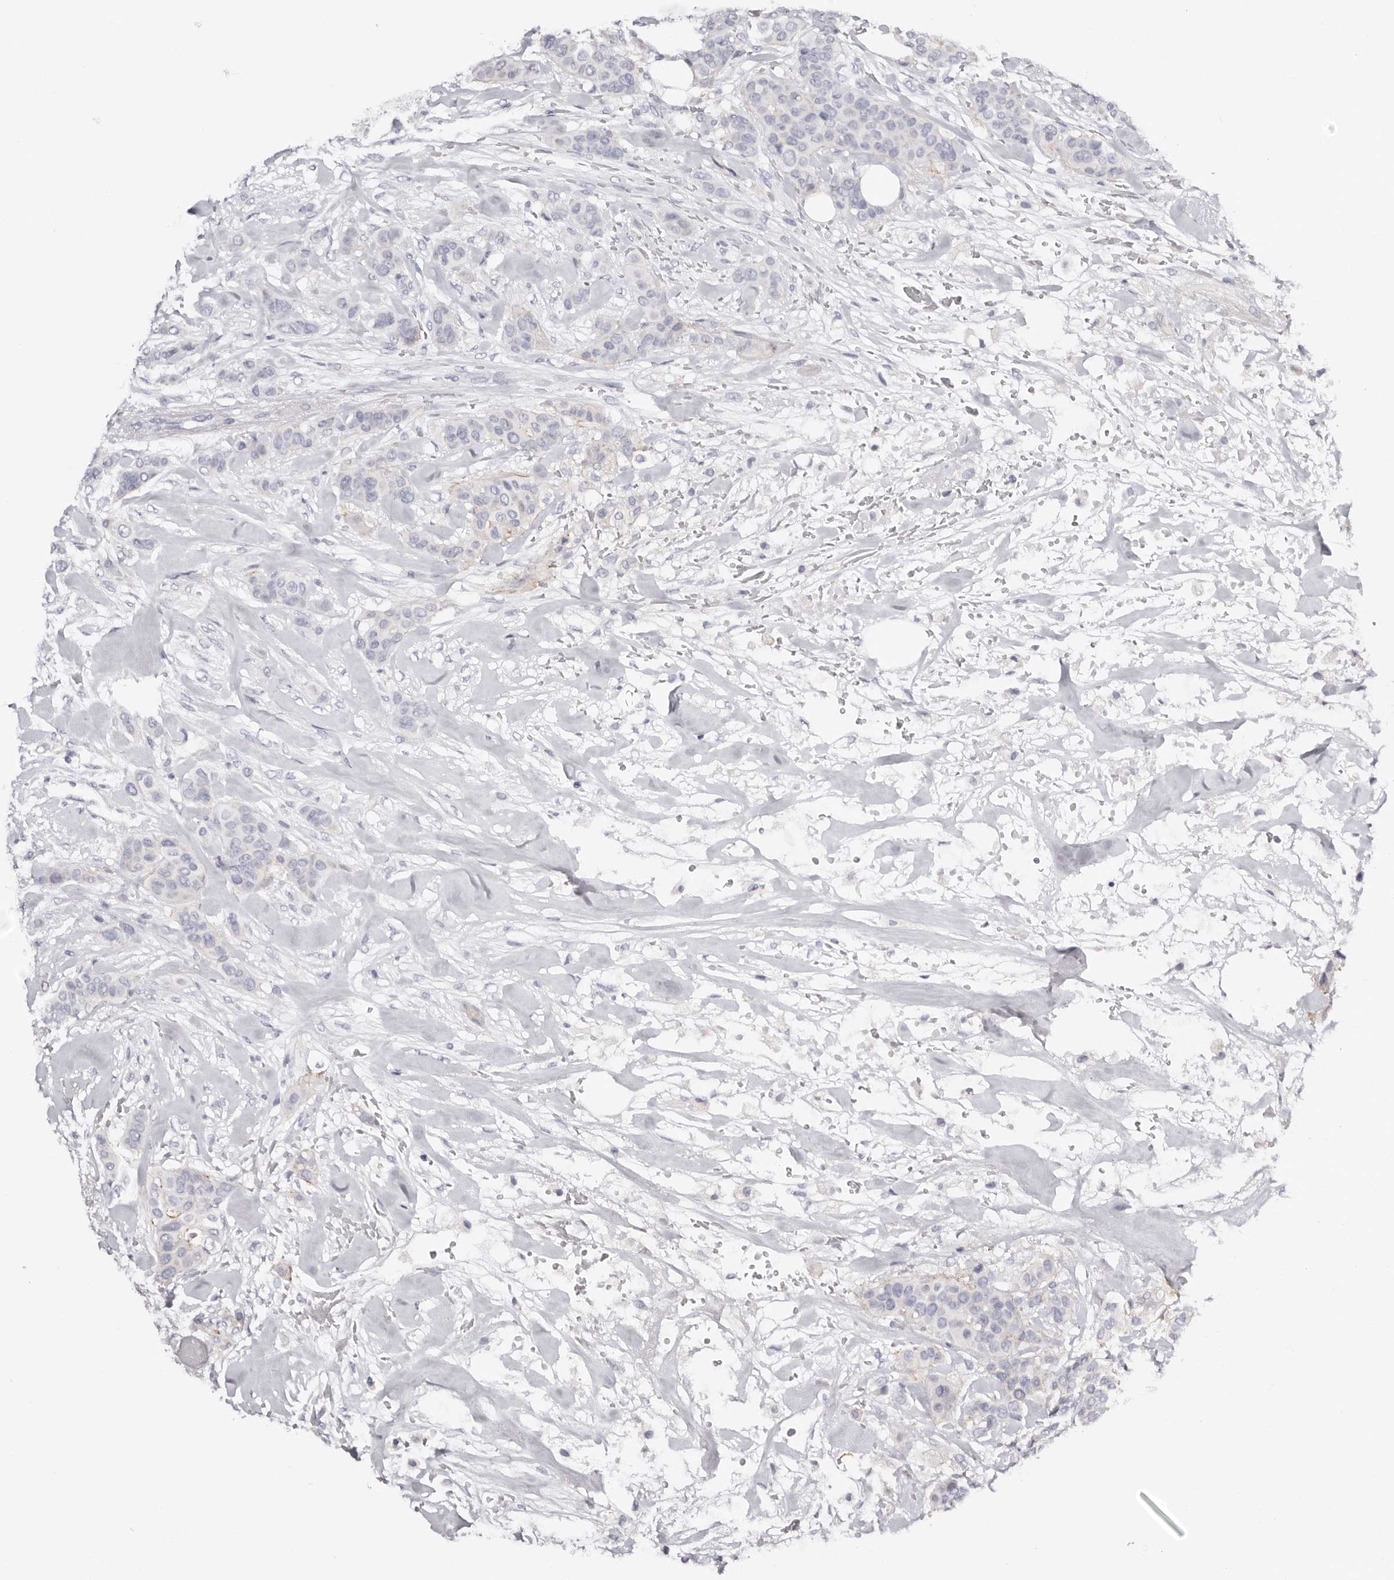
{"staining": {"intensity": "negative", "quantity": "none", "location": "none"}, "tissue": "breast cancer", "cell_type": "Tumor cells", "image_type": "cancer", "snomed": [{"axis": "morphology", "description": "Lobular carcinoma"}, {"axis": "topography", "description": "Breast"}], "caption": "Human breast cancer stained for a protein using immunohistochemistry exhibits no staining in tumor cells.", "gene": "ROM1", "patient": {"sex": "female", "age": 51}}